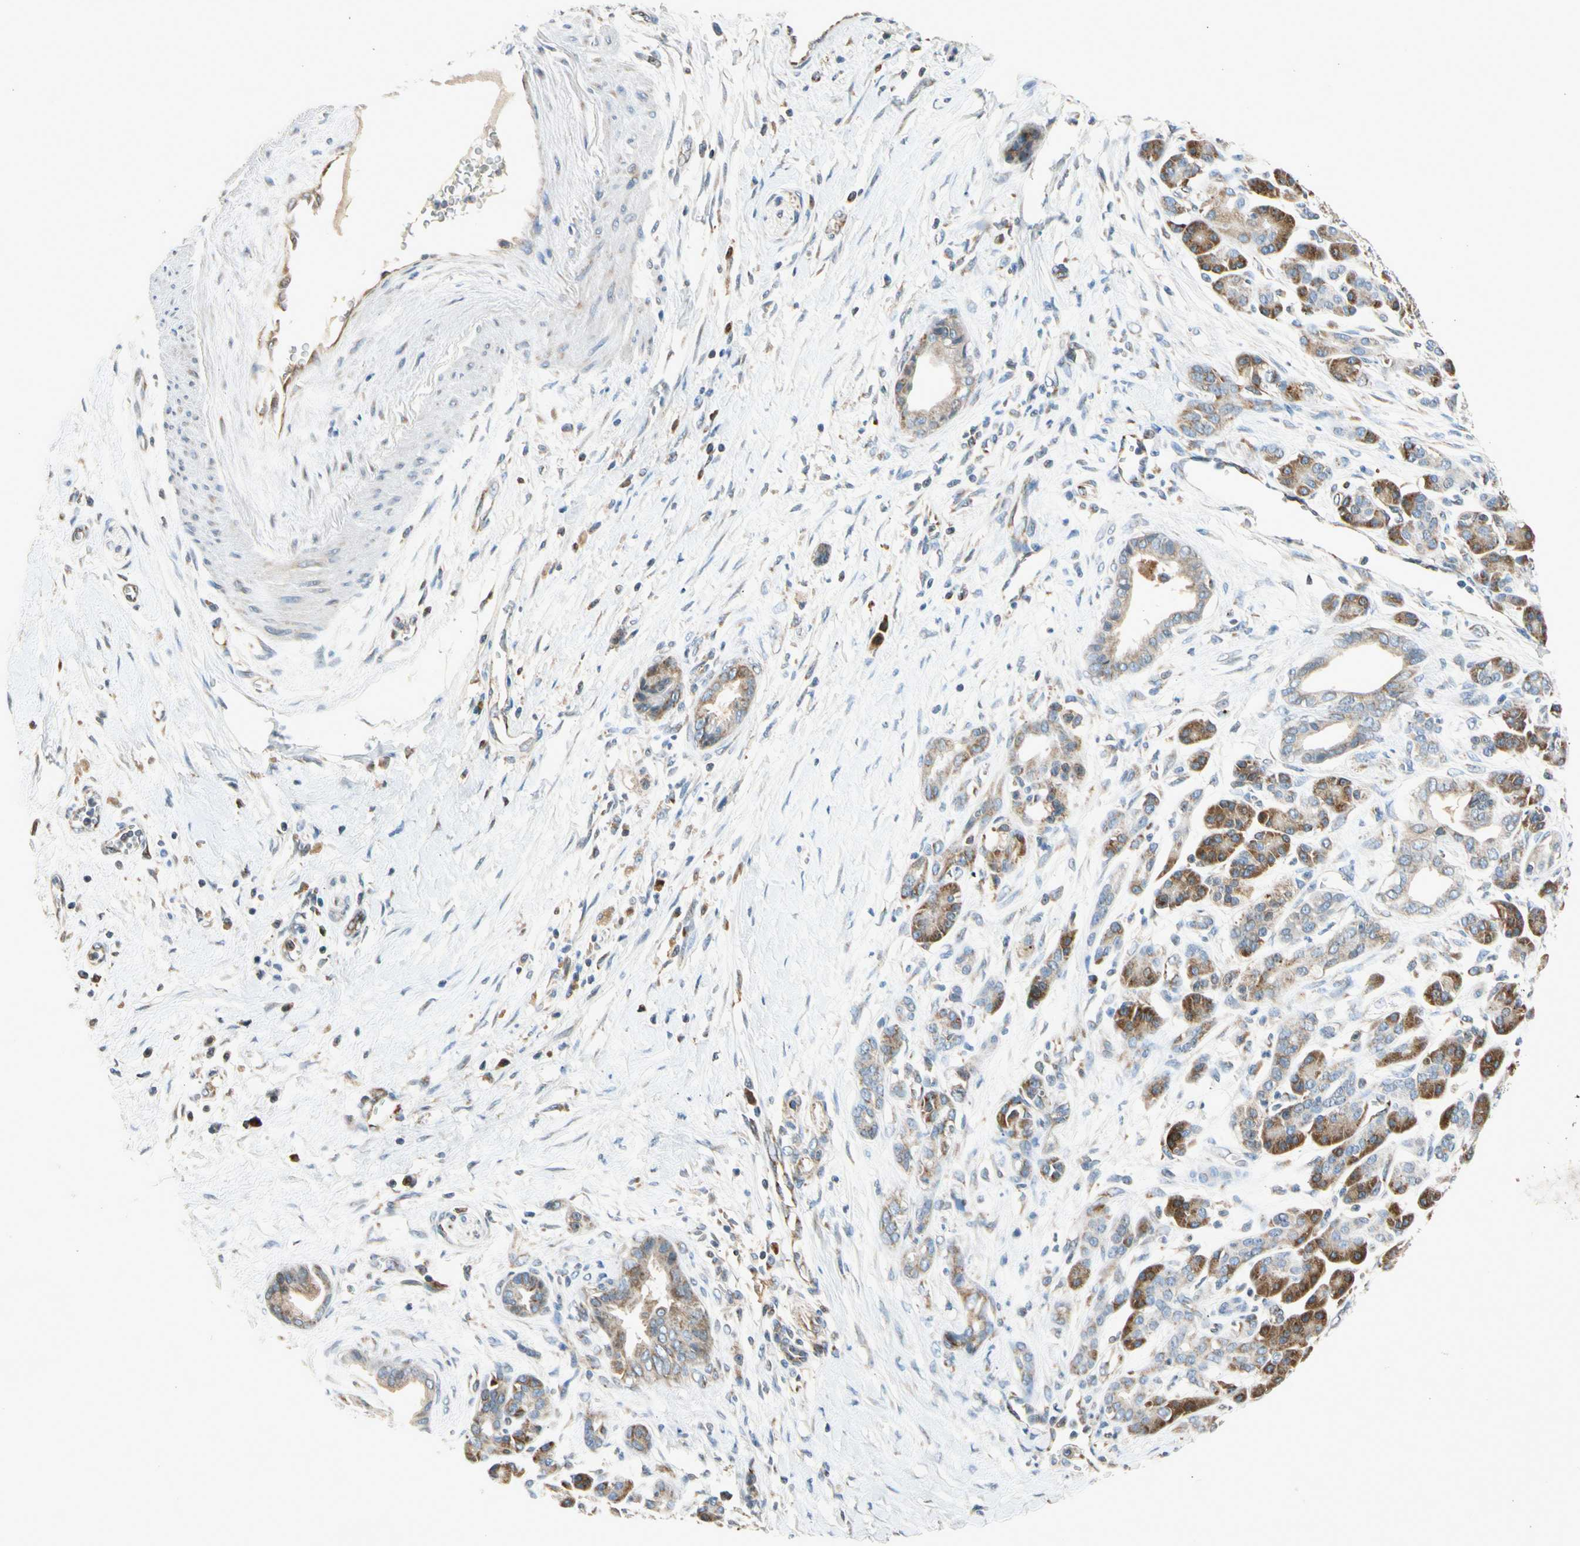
{"staining": {"intensity": "moderate", "quantity": ">75%", "location": "cytoplasmic/membranous"}, "tissue": "pancreatic cancer", "cell_type": "Tumor cells", "image_type": "cancer", "snomed": [{"axis": "morphology", "description": "Adenocarcinoma, NOS"}, {"axis": "topography", "description": "Pancreas"}], "caption": "A photomicrograph showing moderate cytoplasmic/membranous staining in about >75% of tumor cells in pancreatic adenocarcinoma, as visualized by brown immunohistochemical staining.", "gene": "NPHP3", "patient": {"sex": "male", "age": 59}}